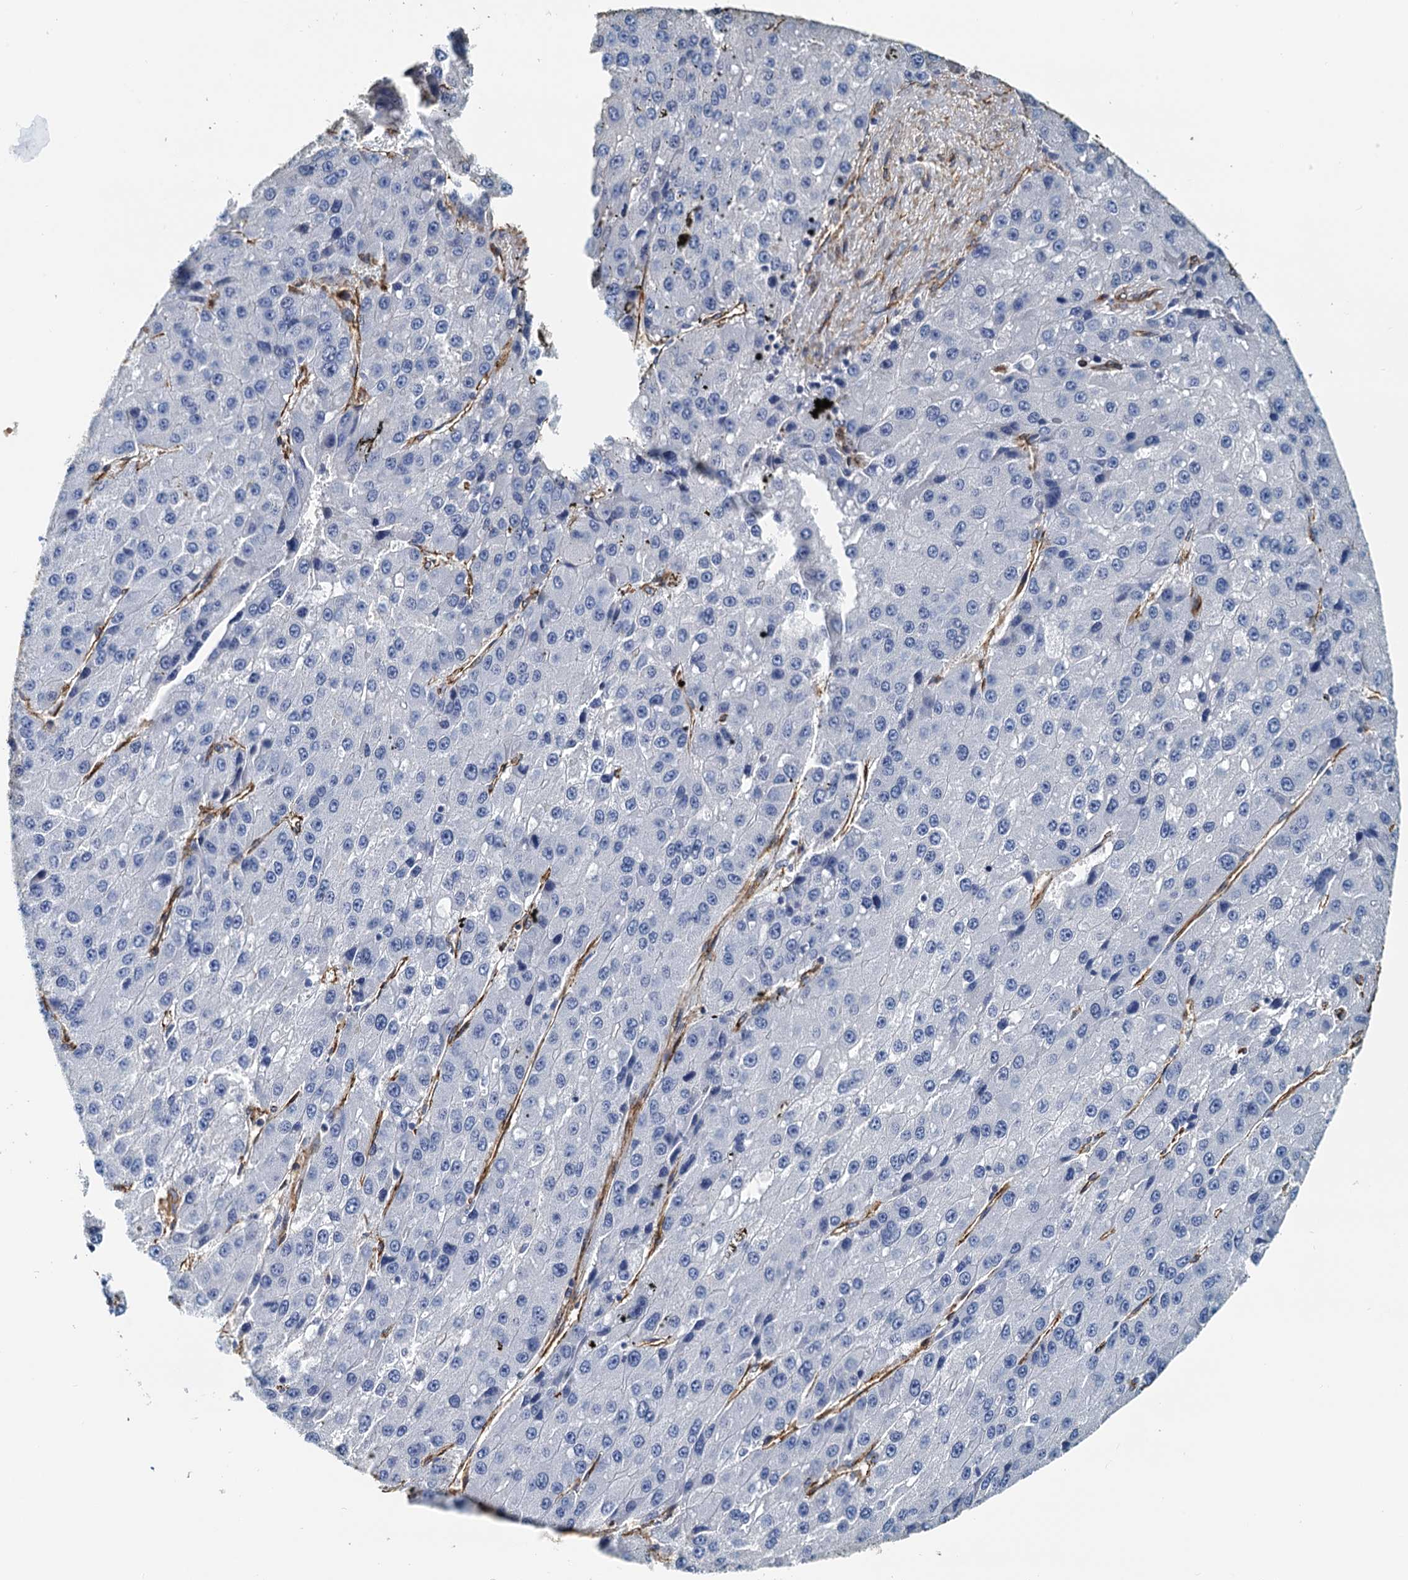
{"staining": {"intensity": "negative", "quantity": "none", "location": "none"}, "tissue": "liver cancer", "cell_type": "Tumor cells", "image_type": "cancer", "snomed": [{"axis": "morphology", "description": "Carcinoma, Hepatocellular, NOS"}, {"axis": "topography", "description": "Liver"}], "caption": "Hepatocellular carcinoma (liver) was stained to show a protein in brown. There is no significant staining in tumor cells.", "gene": "DGKG", "patient": {"sex": "female", "age": 73}}